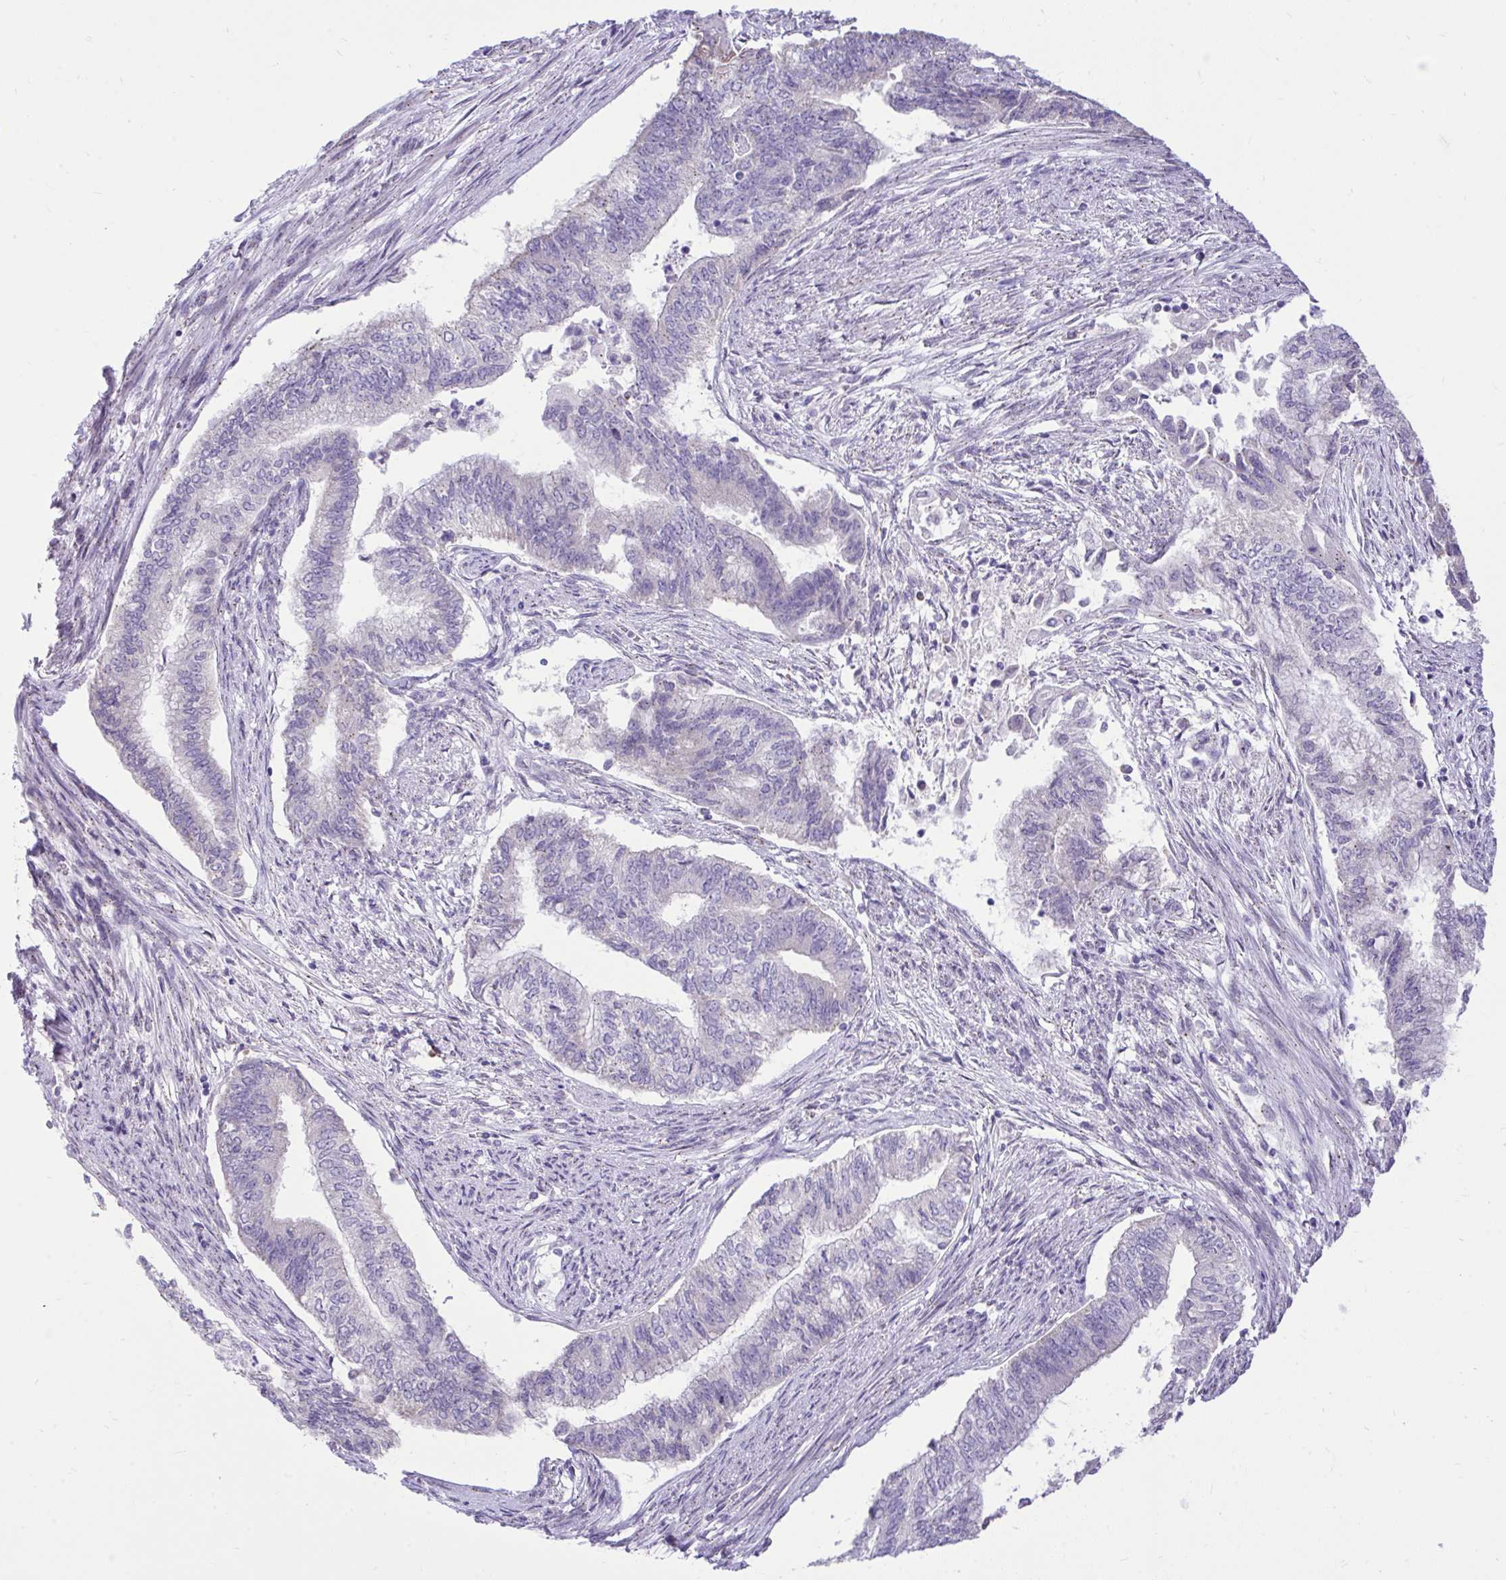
{"staining": {"intensity": "negative", "quantity": "none", "location": "none"}, "tissue": "endometrial cancer", "cell_type": "Tumor cells", "image_type": "cancer", "snomed": [{"axis": "morphology", "description": "Adenocarcinoma, NOS"}, {"axis": "topography", "description": "Endometrium"}], "caption": "This is an immunohistochemistry micrograph of human adenocarcinoma (endometrial). There is no expression in tumor cells.", "gene": "CEACAM18", "patient": {"sex": "female", "age": 65}}